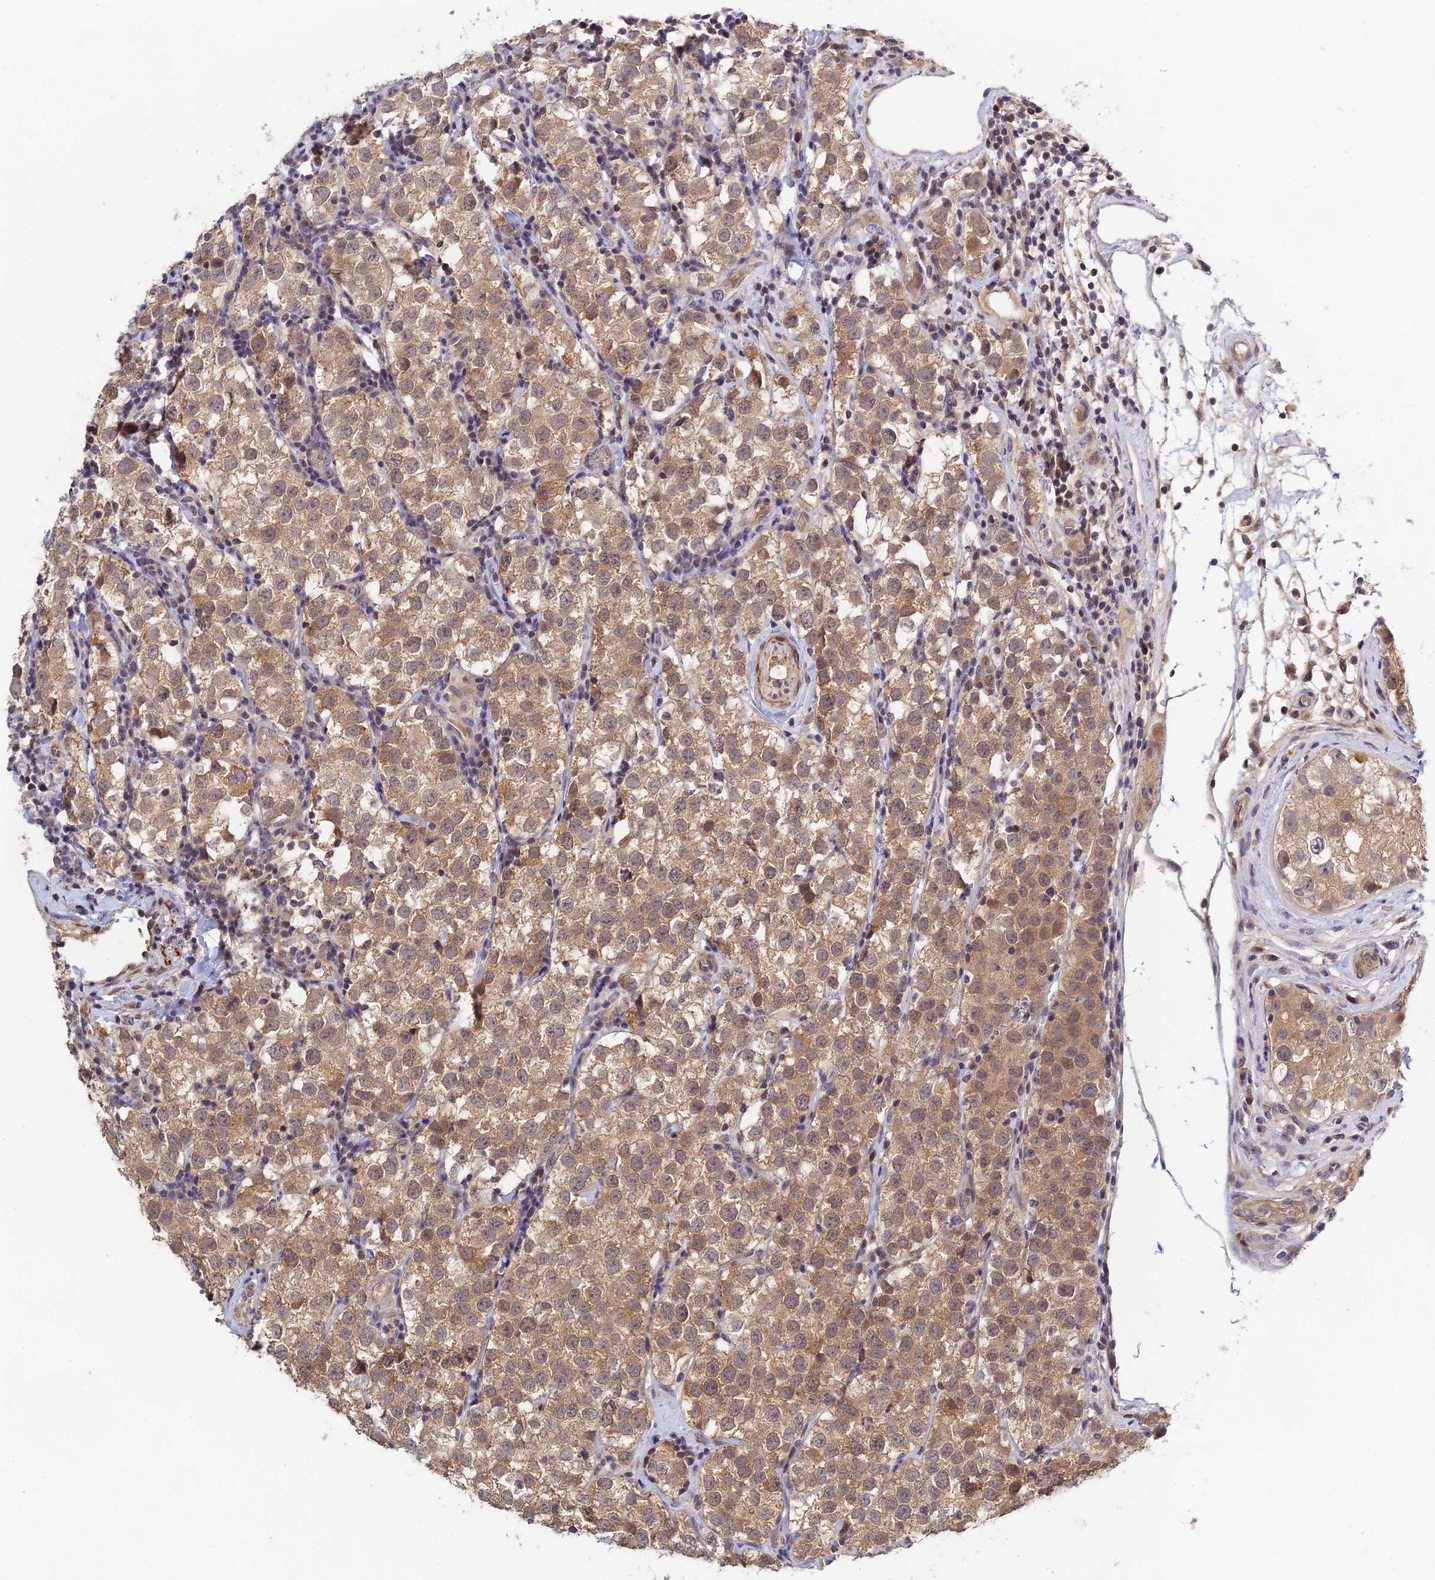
{"staining": {"intensity": "moderate", "quantity": ">75%", "location": "cytoplasmic/membranous"}, "tissue": "testis cancer", "cell_type": "Tumor cells", "image_type": "cancer", "snomed": [{"axis": "morphology", "description": "Seminoma, NOS"}, {"axis": "topography", "description": "Testis"}], "caption": "Human testis cancer stained with a brown dye shows moderate cytoplasmic/membranous positive positivity in approximately >75% of tumor cells.", "gene": "CWH43", "patient": {"sex": "male", "age": 34}}